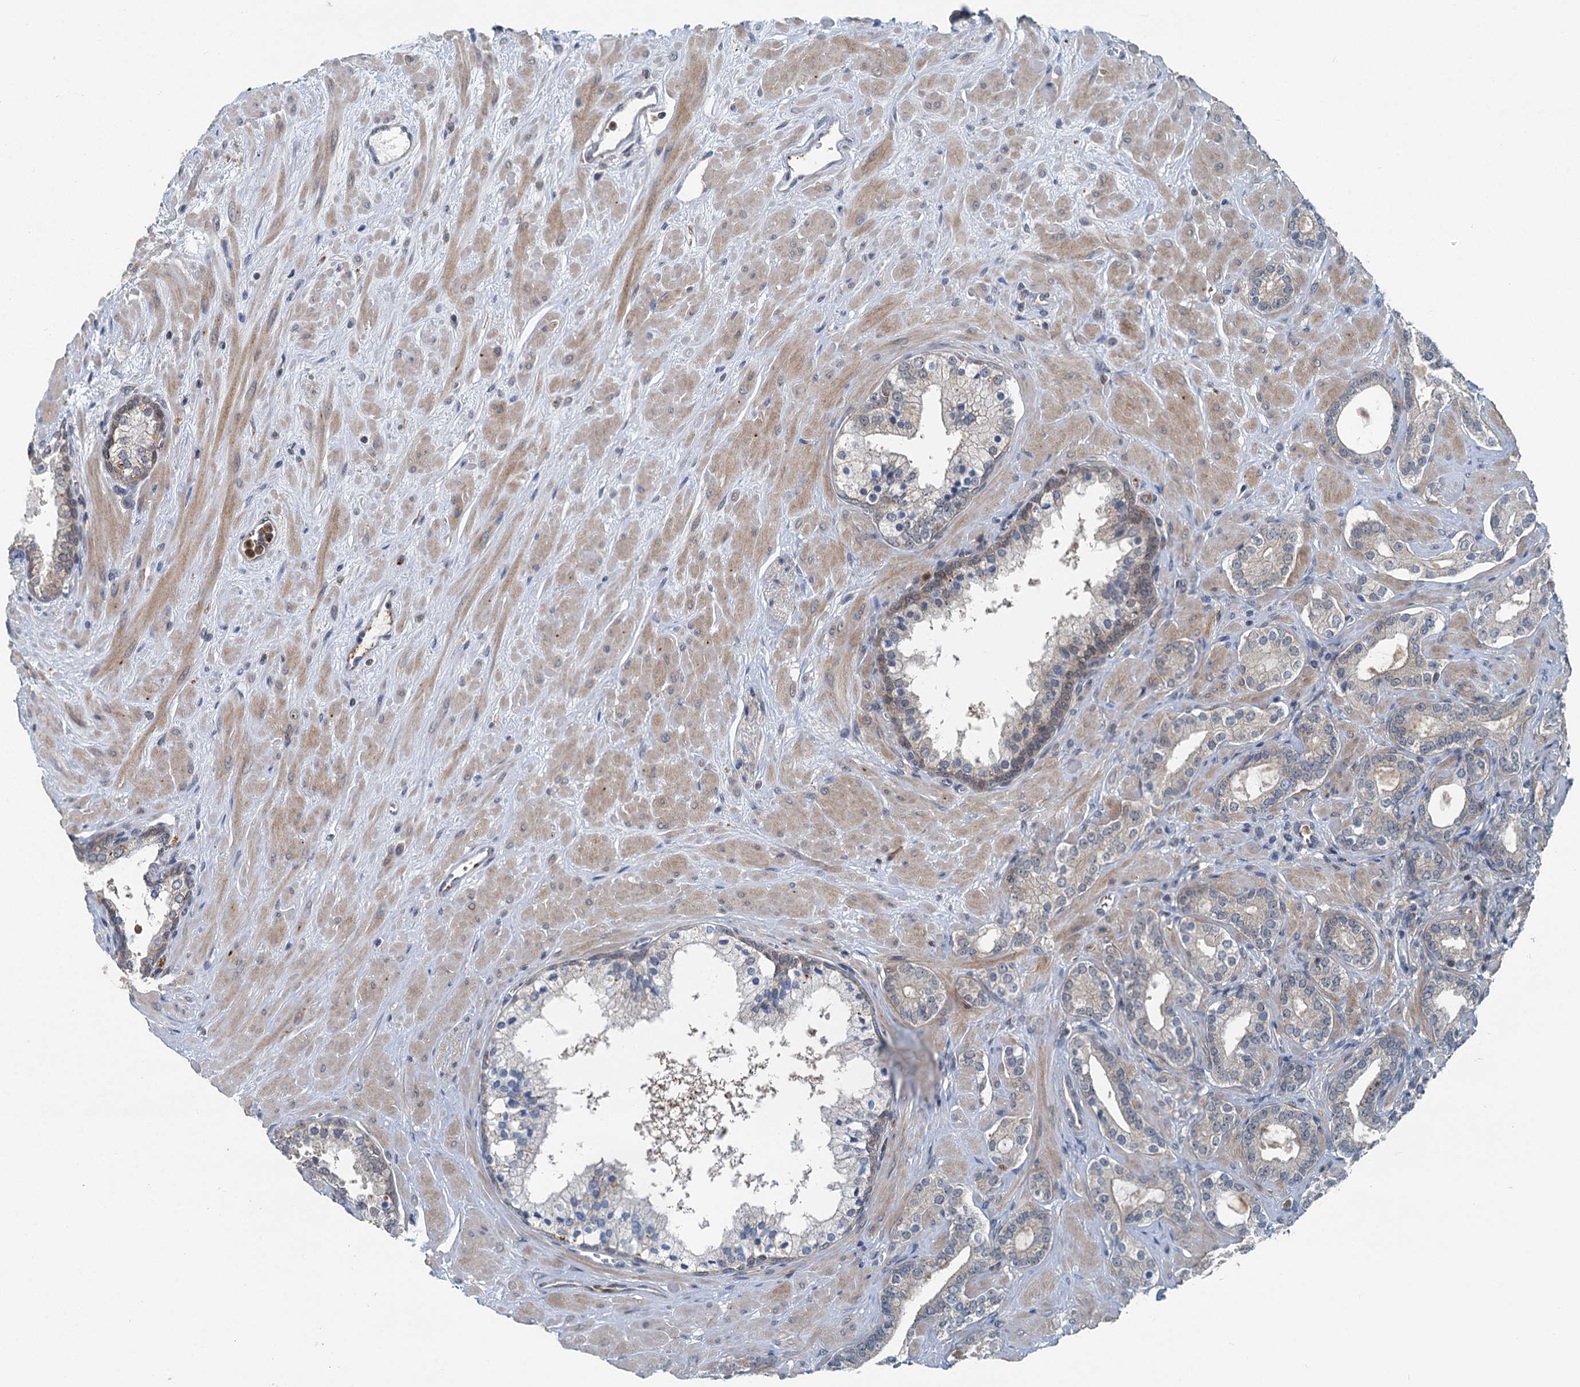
{"staining": {"intensity": "negative", "quantity": "none", "location": "none"}, "tissue": "prostate cancer", "cell_type": "Tumor cells", "image_type": "cancer", "snomed": [{"axis": "morphology", "description": "Adenocarcinoma, High grade"}, {"axis": "topography", "description": "Prostate"}], "caption": "Immunohistochemistry (IHC) of human prostate high-grade adenocarcinoma exhibits no staining in tumor cells.", "gene": "GCLM", "patient": {"sex": "male", "age": 64}}